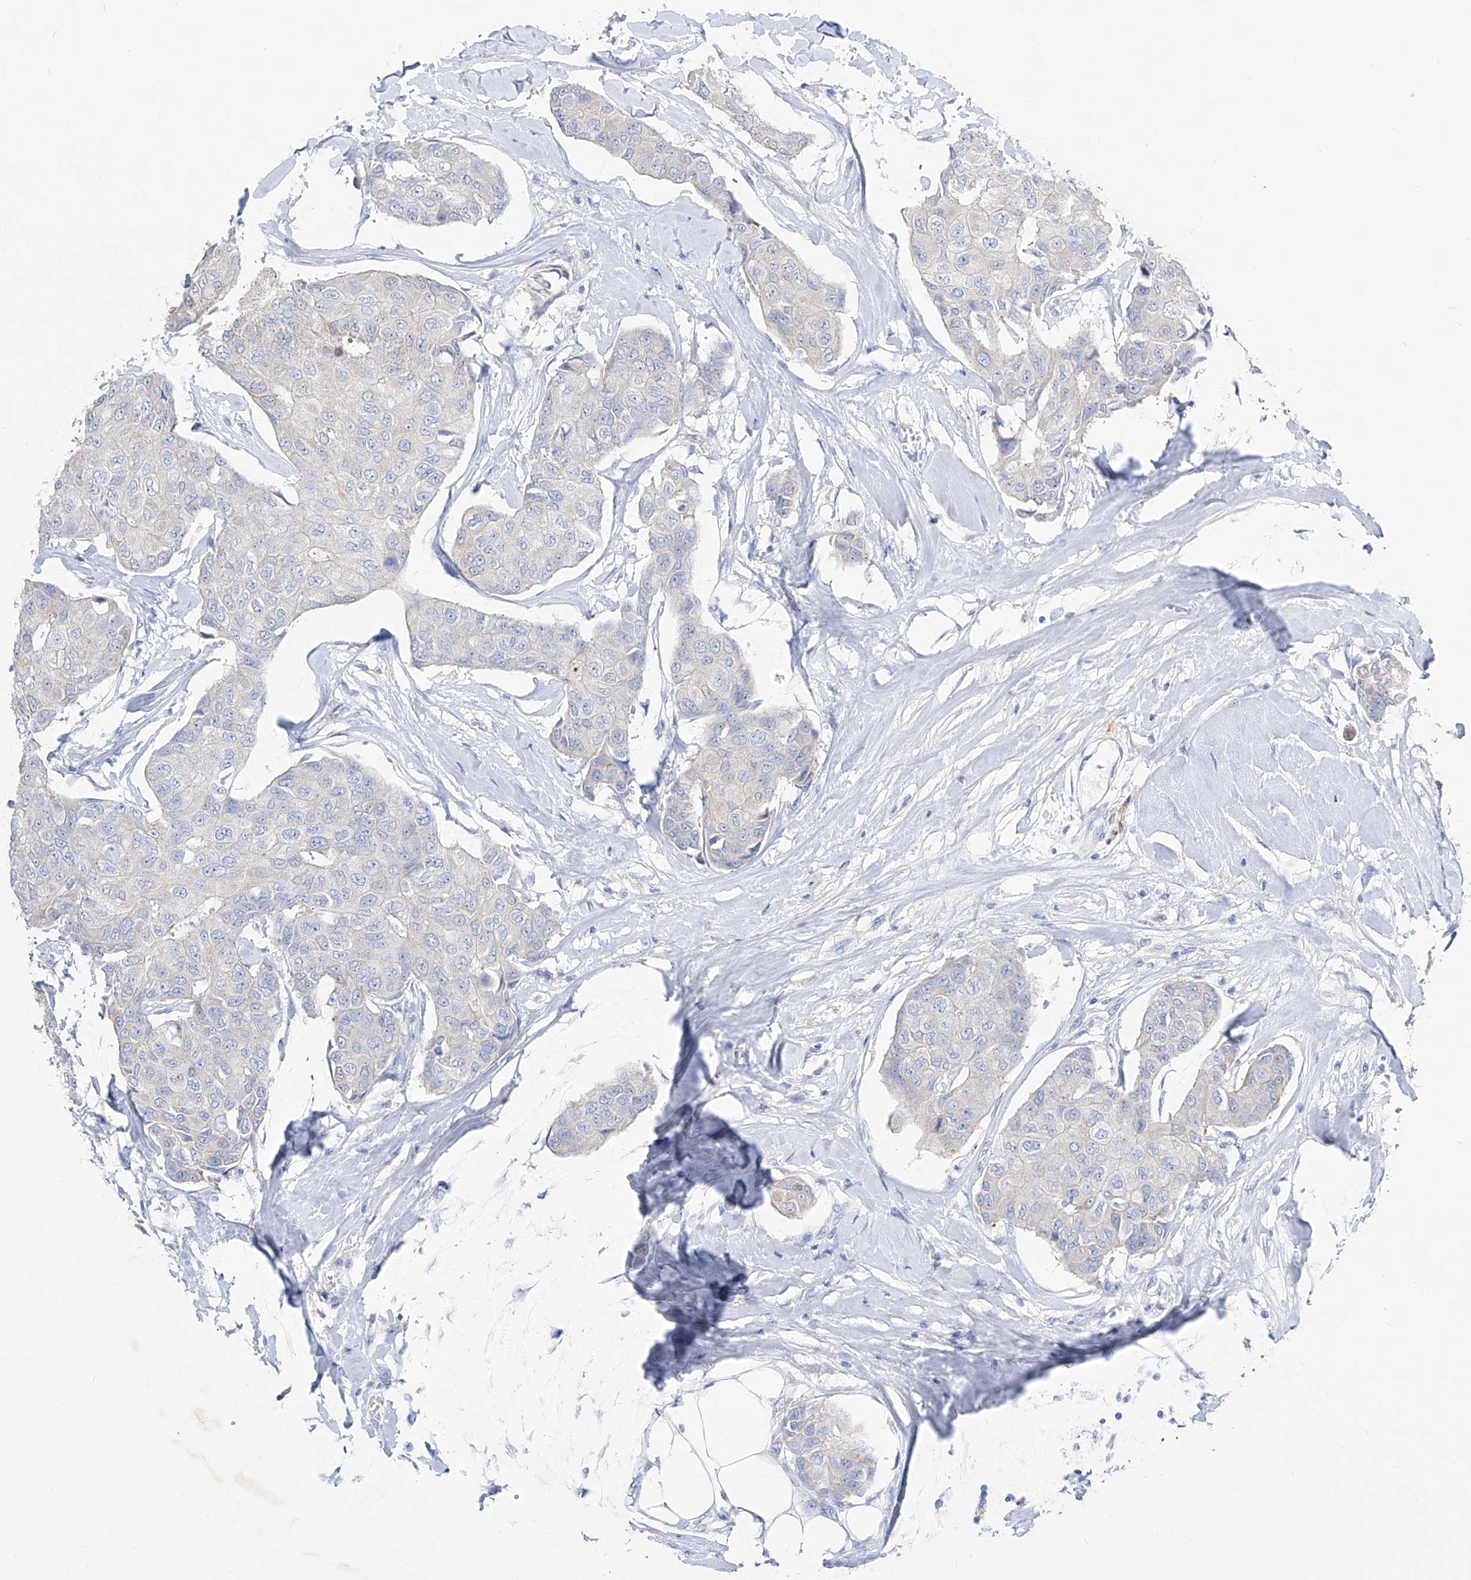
{"staining": {"intensity": "negative", "quantity": "none", "location": "none"}, "tissue": "breast cancer", "cell_type": "Tumor cells", "image_type": "cancer", "snomed": [{"axis": "morphology", "description": "Duct carcinoma"}, {"axis": "topography", "description": "Breast"}], "caption": "Breast cancer stained for a protein using IHC exhibits no positivity tumor cells.", "gene": "FRS3", "patient": {"sex": "female", "age": 80}}